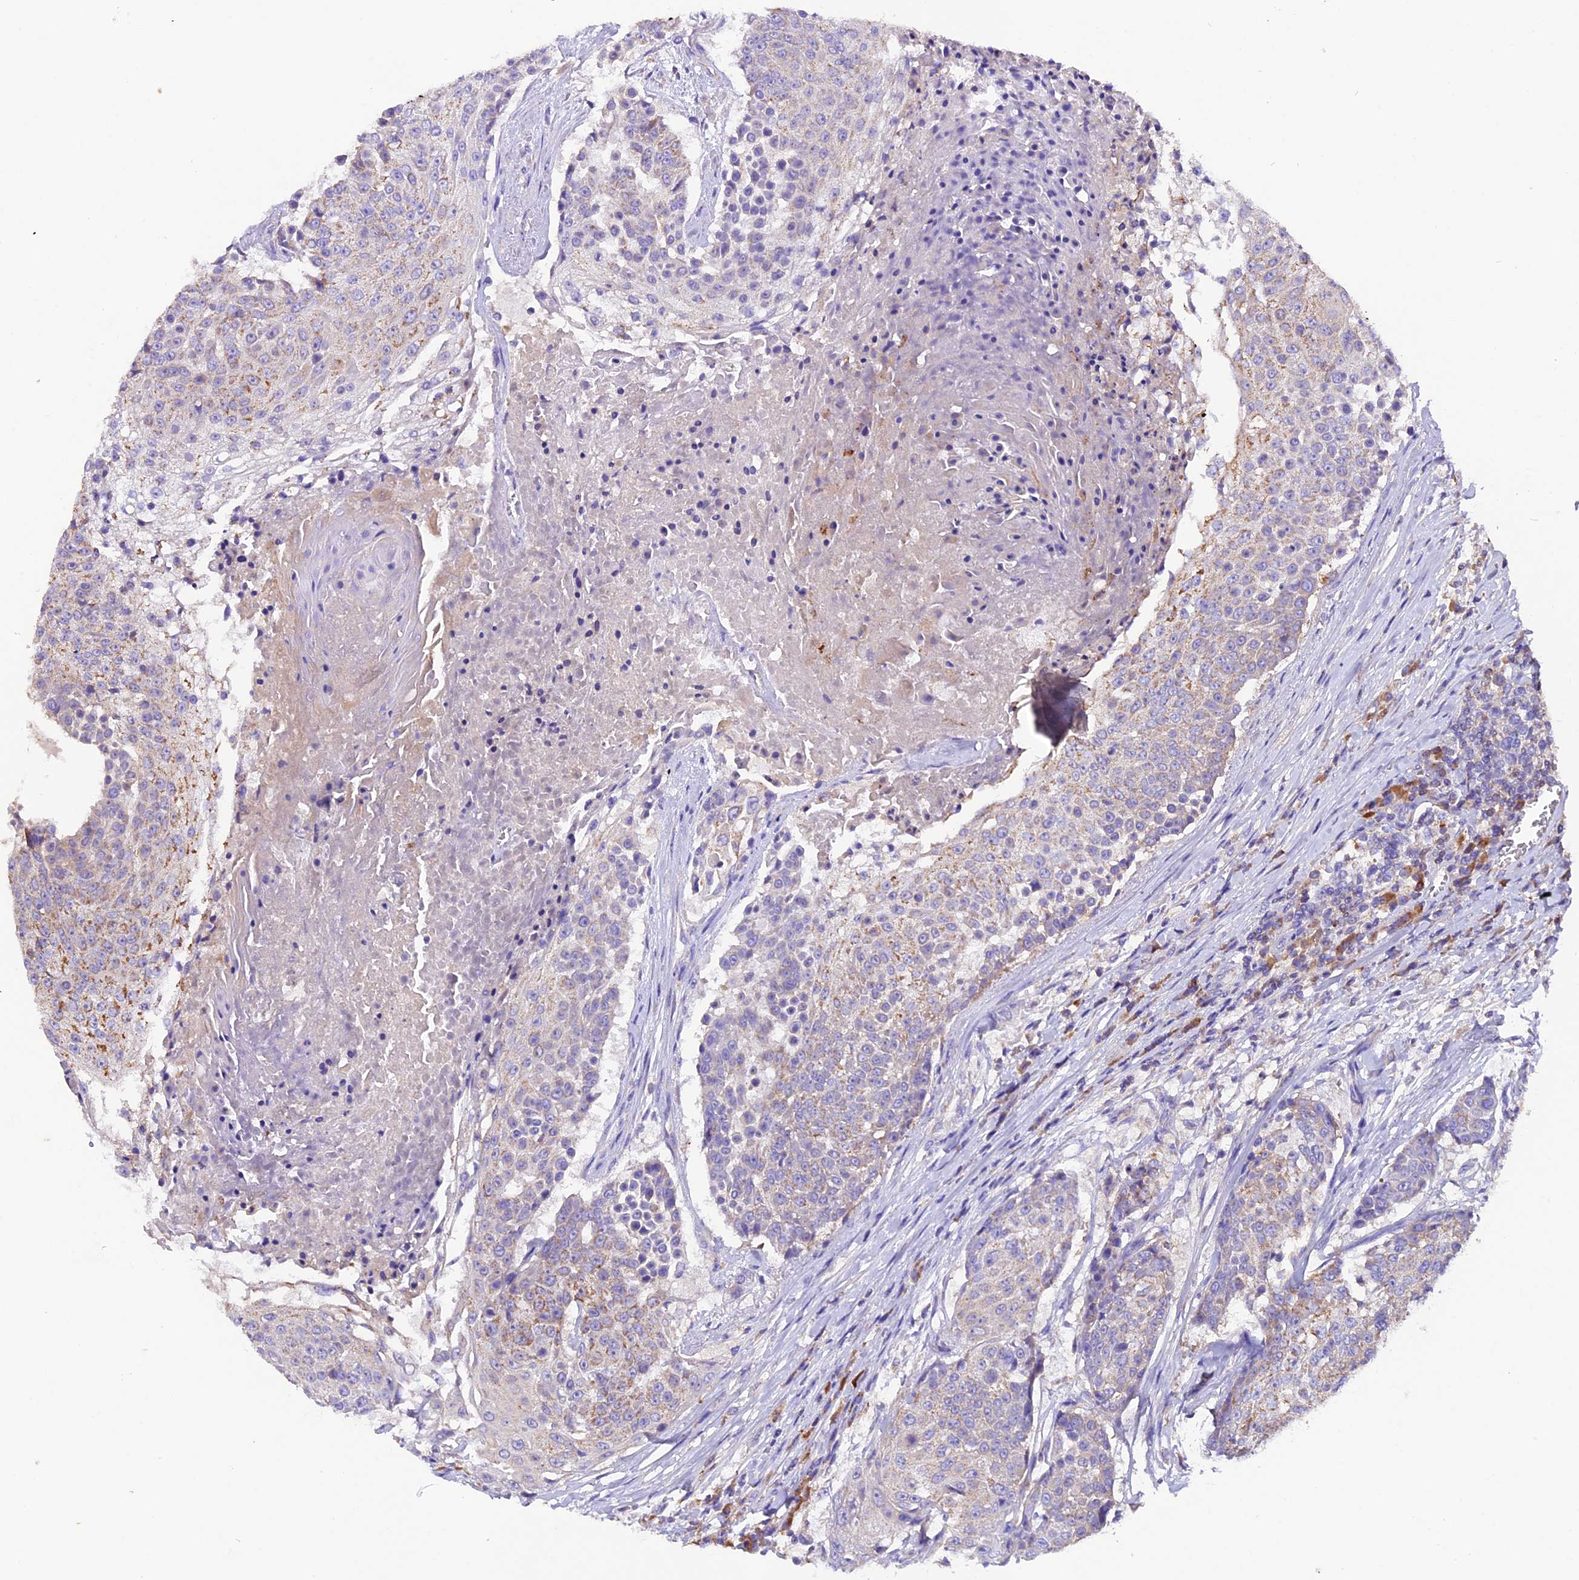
{"staining": {"intensity": "weak", "quantity": "<25%", "location": "cytoplasmic/membranous"}, "tissue": "urothelial cancer", "cell_type": "Tumor cells", "image_type": "cancer", "snomed": [{"axis": "morphology", "description": "Urothelial carcinoma, High grade"}, {"axis": "topography", "description": "Urinary bladder"}], "caption": "Tumor cells are negative for brown protein staining in urothelial cancer.", "gene": "SIX5", "patient": {"sex": "female", "age": 63}}